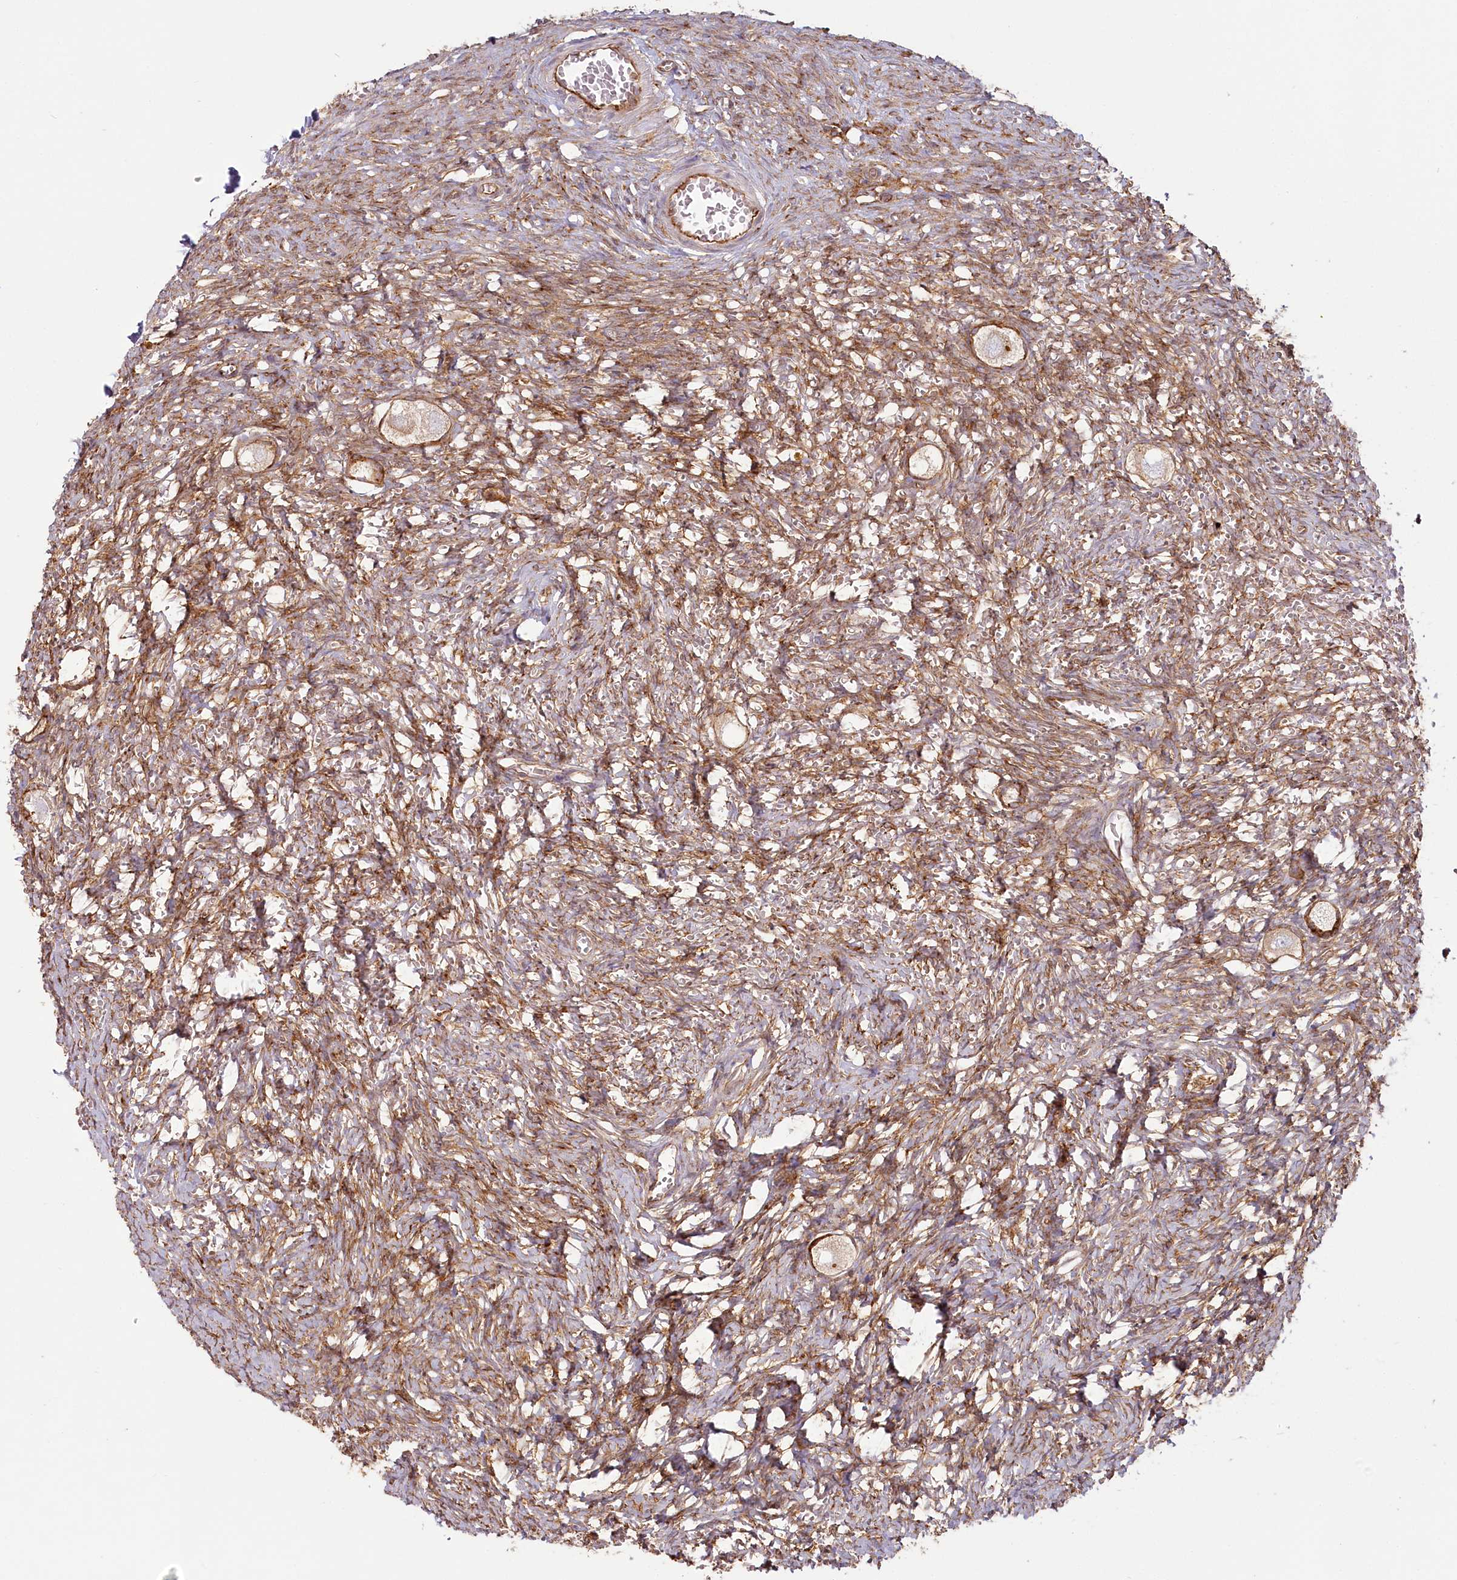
{"staining": {"intensity": "moderate", "quantity": ">75%", "location": "cytoplasmic/membranous"}, "tissue": "ovary", "cell_type": "Follicle cells", "image_type": "normal", "snomed": [{"axis": "morphology", "description": "Normal tissue, NOS"}, {"axis": "topography", "description": "Ovary"}], "caption": "Normal ovary shows moderate cytoplasmic/membranous expression in approximately >75% of follicle cells (DAB (3,3'-diaminobenzidine) IHC, brown staining for protein, blue staining for nuclei)..", "gene": "HARS2", "patient": {"sex": "female", "age": 27}}